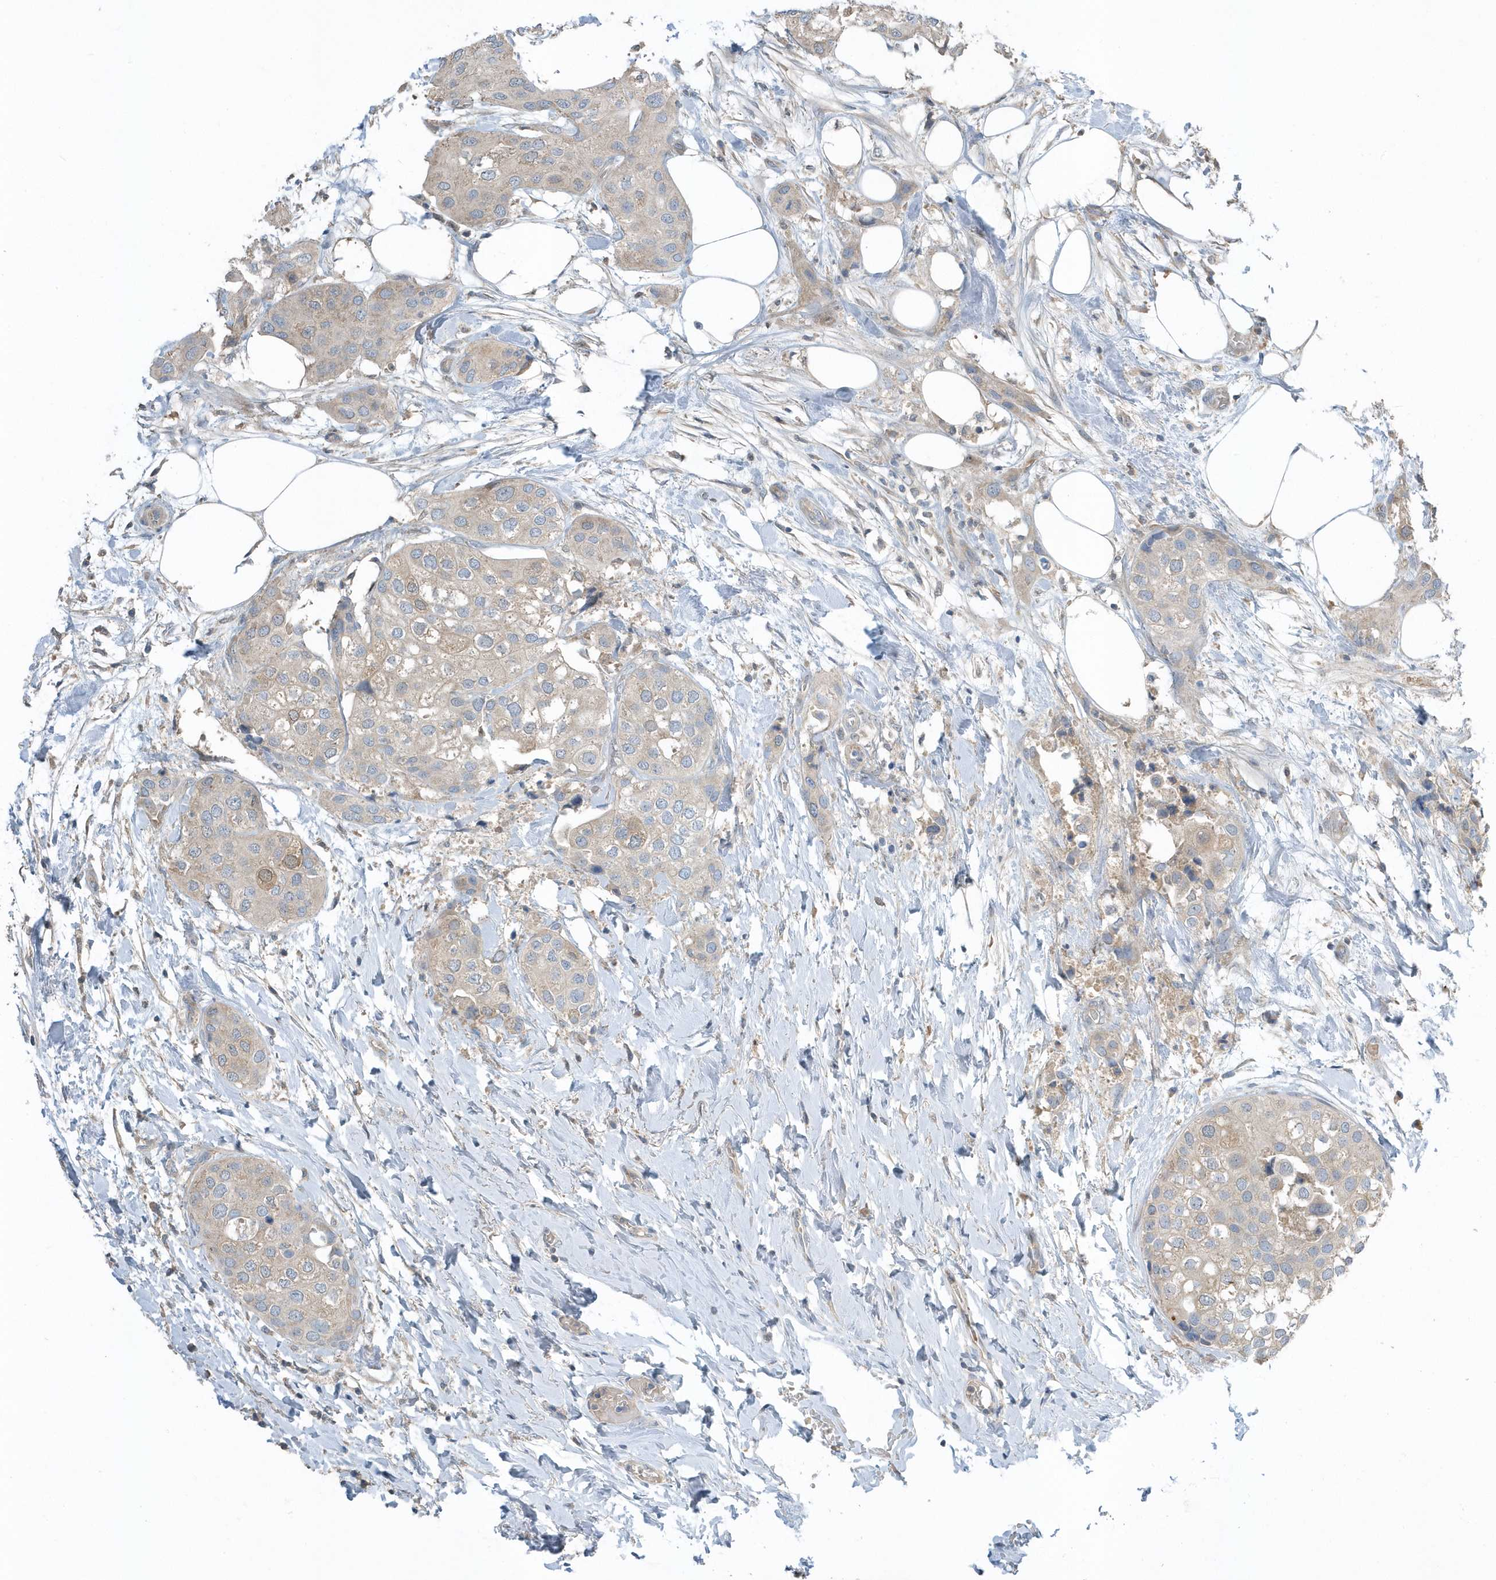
{"staining": {"intensity": "negative", "quantity": "none", "location": "none"}, "tissue": "urothelial cancer", "cell_type": "Tumor cells", "image_type": "cancer", "snomed": [{"axis": "morphology", "description": "Urothelial carcinoma, High grade"}, {"axis": "topography", "description": "Urinary bladder"}], "caption": "This is an immunohistochemistry (IHC) image of human urothelial cancer. There is no positivity in tumor cells.", "gene": "USP53", "patient": {"sex": "male", "age": 64}}